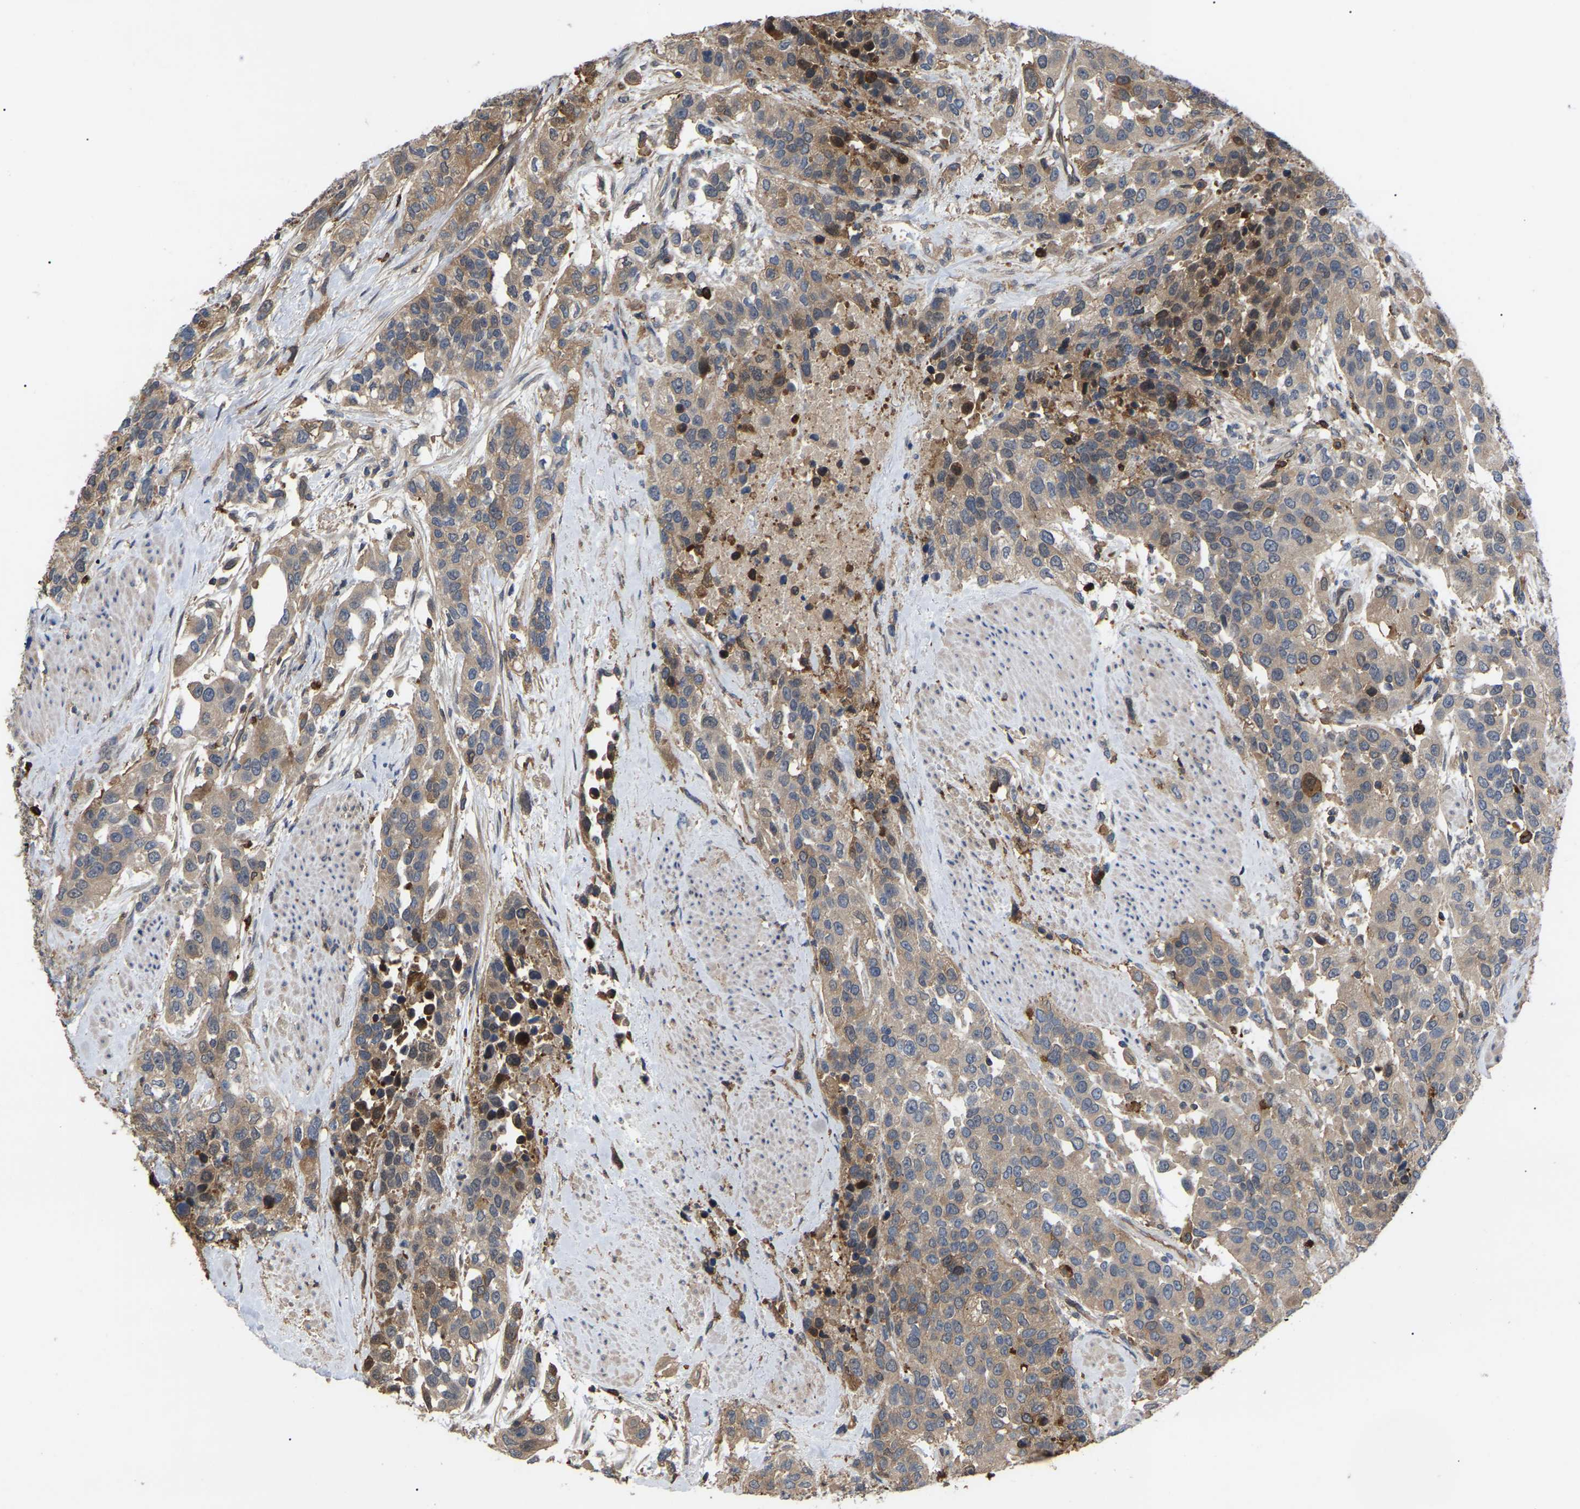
{"staining": {"intensity": "weak", "quantity": ">75%", "location": "cytoplasmic/membranous"}, "tissue": "urothelial cancer", "cell_type": "Tumor cells", "image_type": "cancer", "snomed": [{"axis": "morphology", "description": "Urothelial carcinoma, High grade"}, {"axis": "topography", "description": "Urinary bladder"}], "caption": "A histopathology image of human high-grade urothelial carcinoma stained for a protein demonstrates weak cytoplasmic/membranous brown staining in tumor cells.", "gene": "CIT", "patient": {"sex": "female", "age": 80}}